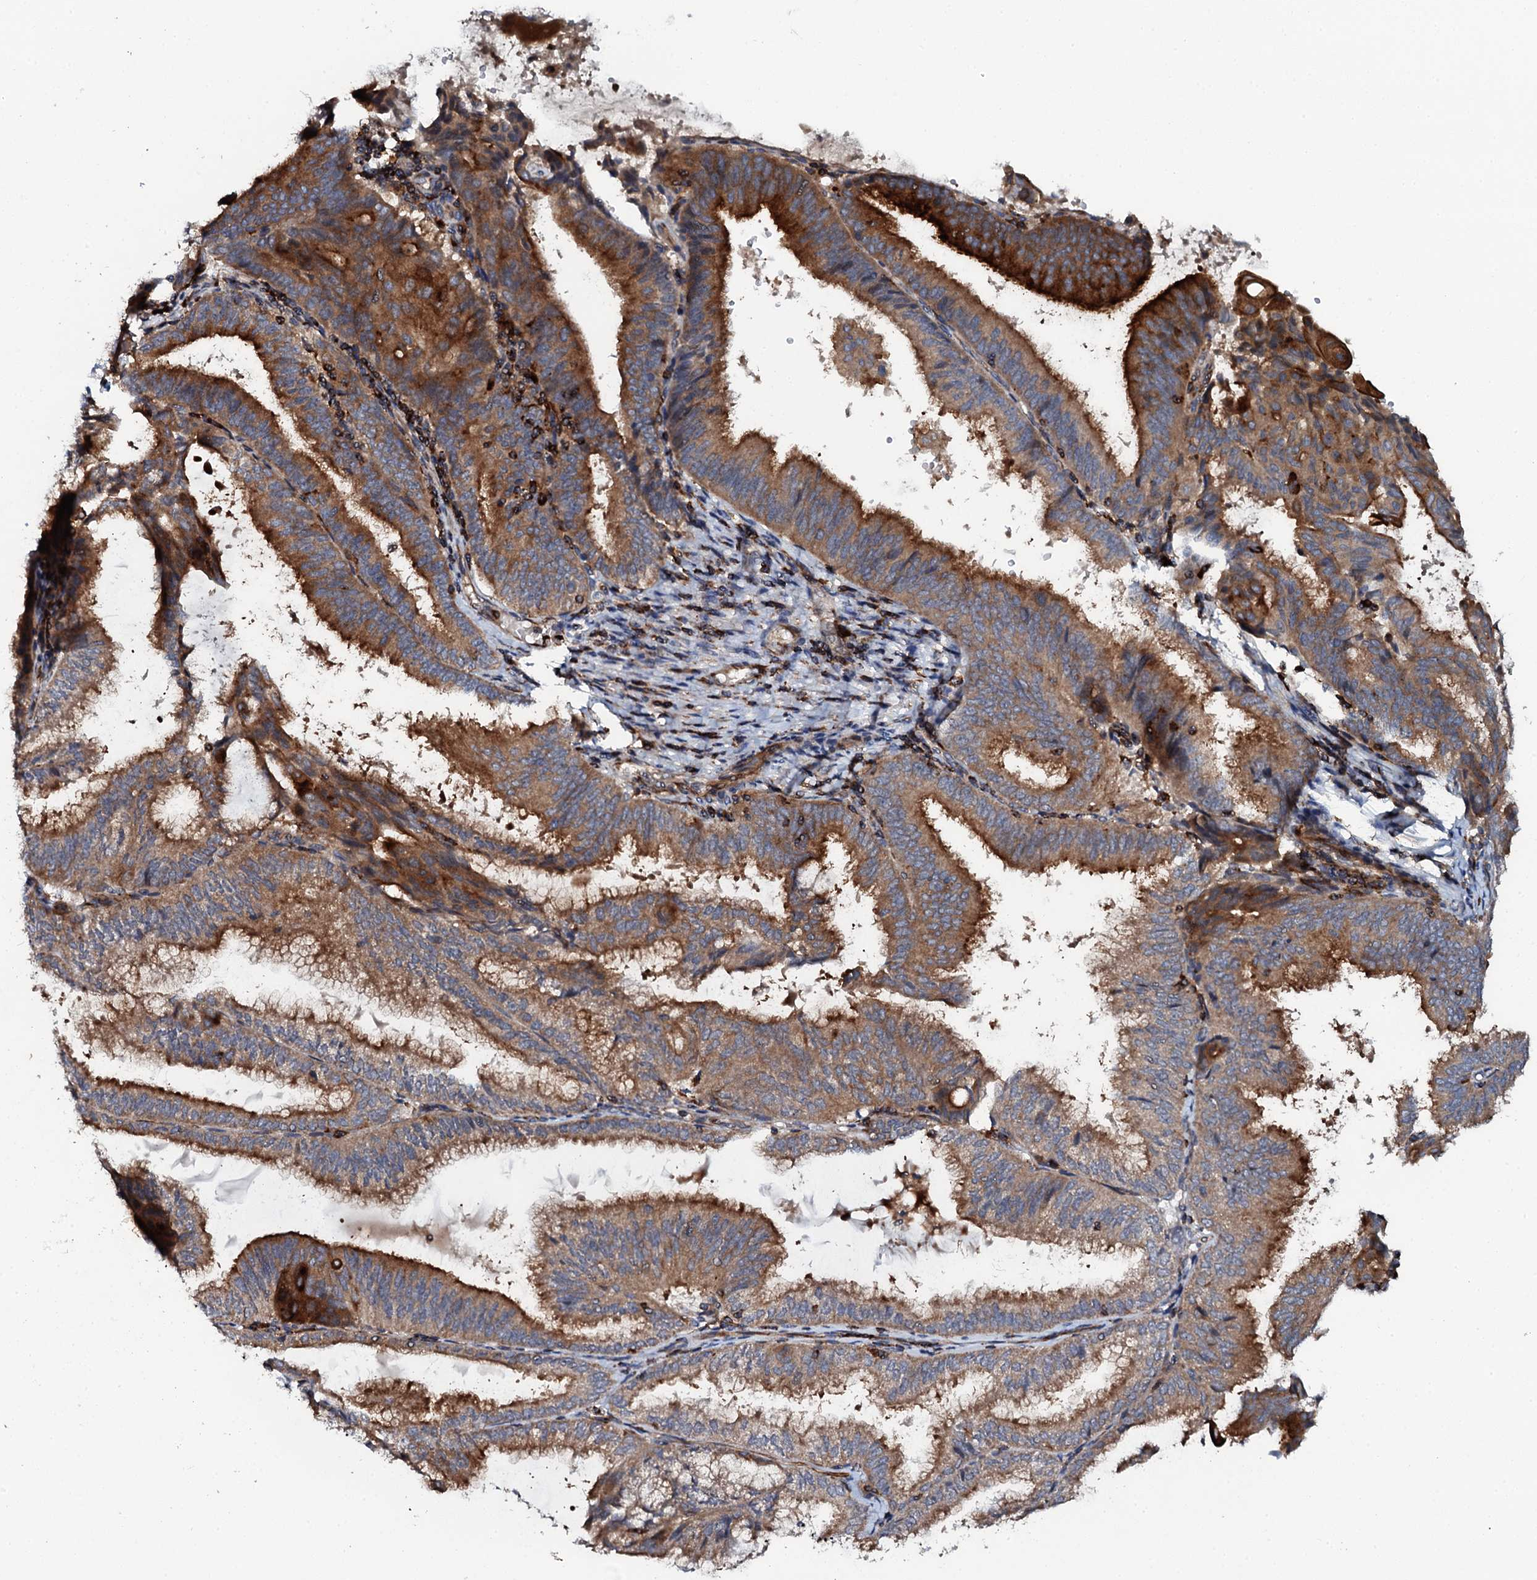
{"staining": {"intensity": "strong", "quantity": ">75%", "location": "cytoplasmic/membranous"}, "tissue": "endometrial cancer", "cell_type": "Tumor cells", "image_type": "cancer", "snomed": [{"axis": "morphology", "description": "Adenocarcinoma, NOS"}, {"axis": "topography", "description": "Endometrium"}], "caption": "Immunohistochemical staining of human endometrial cancer (adenocarcinoma) shows high levels of strong cytoplasmic/membranous protein staining in approximately >75% of tumor cells. The staining is performed using DAB (3,3'-diaminobenzidine) brown chromogen to label protein expression. The nuclei are counter-stained blue using hematoxylin.", "gene": "VAMP8", "patient": {"sex": "female", "age": 49}}